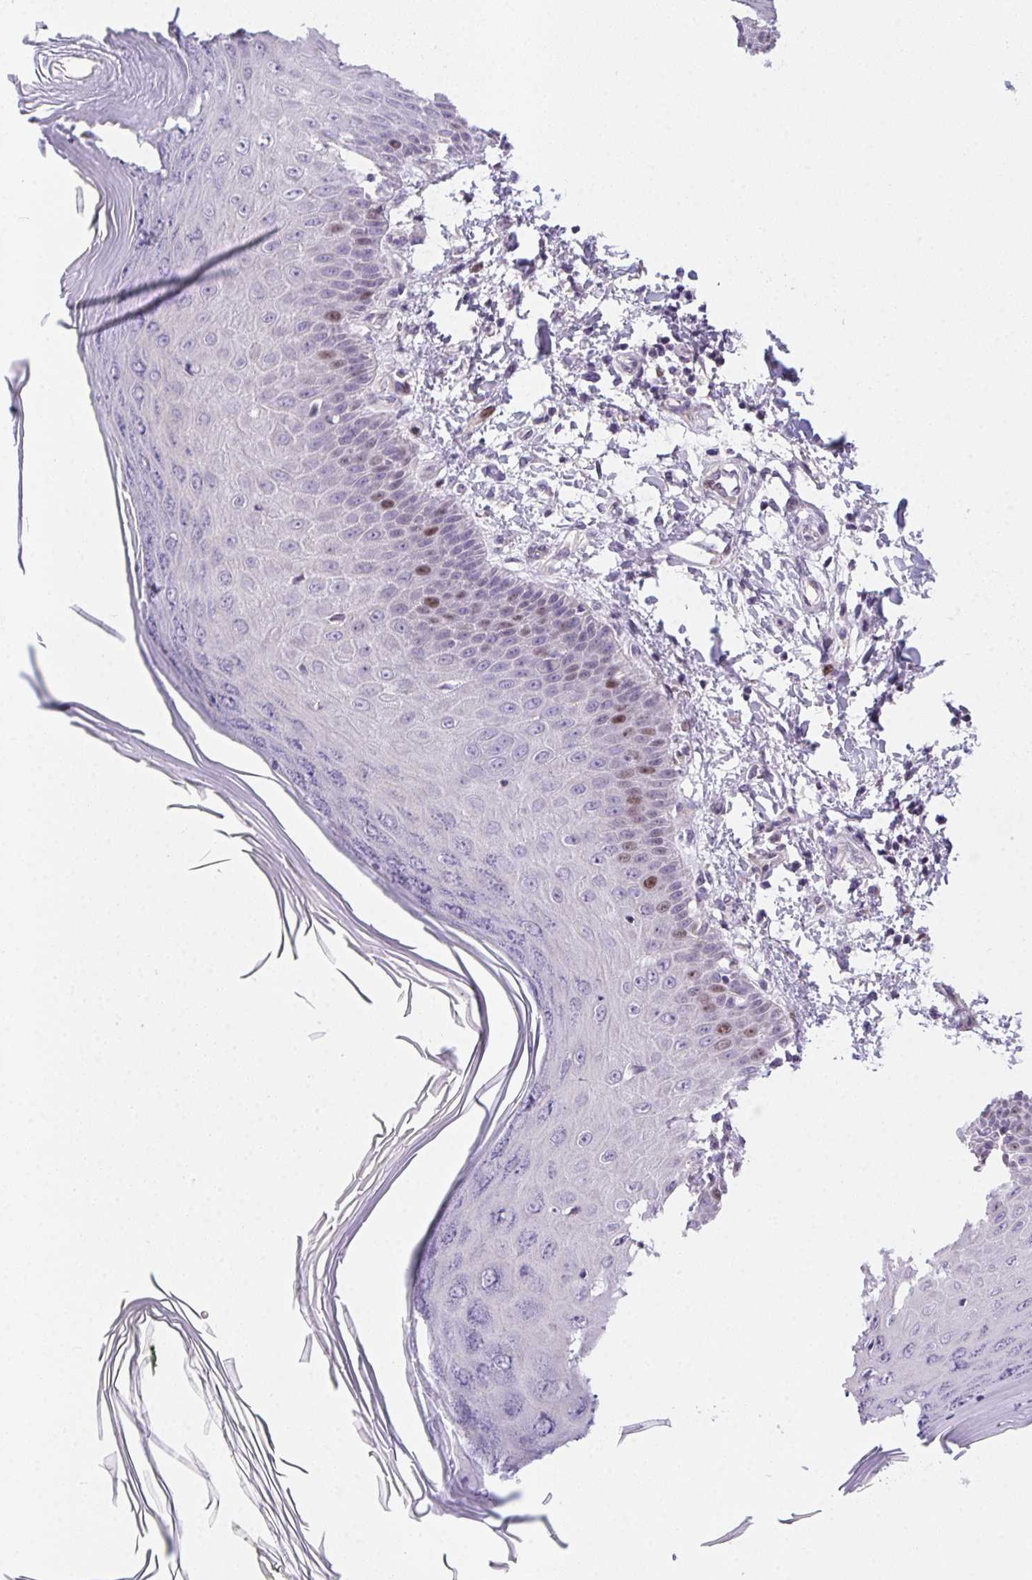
{"staining": {"intensity": "negative", "quantity": "none", "location": "none"}, "tissue": "skin", "cell_type": "Fibroblasts", "image_type": "normal", "snomed": [{"axis": "morphology", "description": "Normal tissue, NOS"}, {"axis": "topography", "description": "Skin"}], "caption": "The photomicrograph reveals no staining of fibroblasts in normal skin.", "gene": "HELLS", "patient": {"sex": "female", "age": 62}}